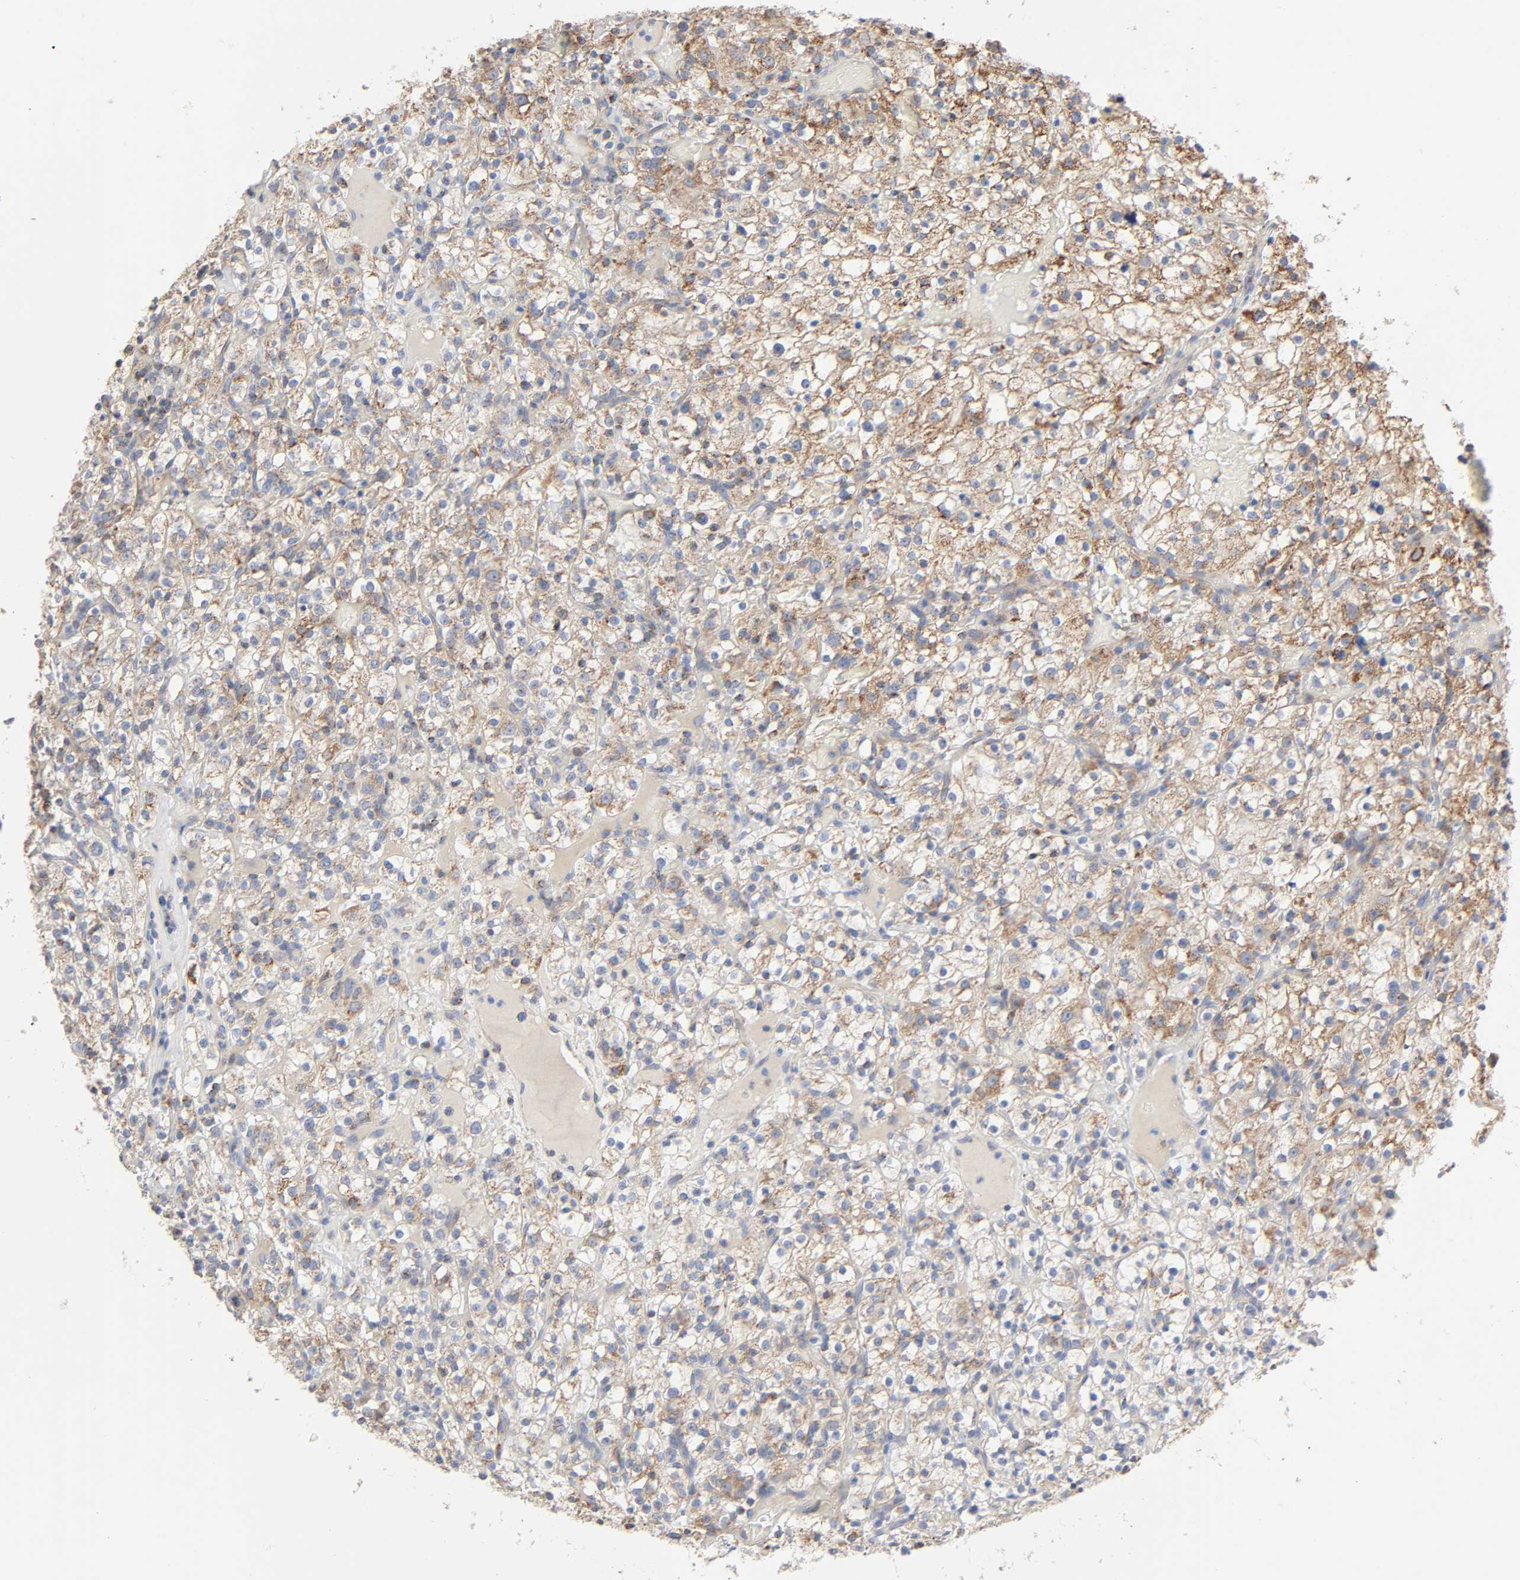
{"staining": {"intensity": "moderate", "quantity": ">75%", "location": "cytoplasmic/membranous"}, "tissue": "renal cancer", "cell_type": "Tumor cells", "image_type": "cancer", "snomed": [{"axis": "morphology", "description": "Normal tissue, NOS"}, {"axis": "morphology", "description": "Adenocarcinoma, NOS"}, {"axis": "topography", "description": "Kidney"}], "caption": "The image reveals a brown stain indicating the presence of a protein in the cytoplasmic/membranous of tumor cells in adenocarcinoma (renal).", "gene": "SYT16", "patient": {"sex": "female", "age": 72}}